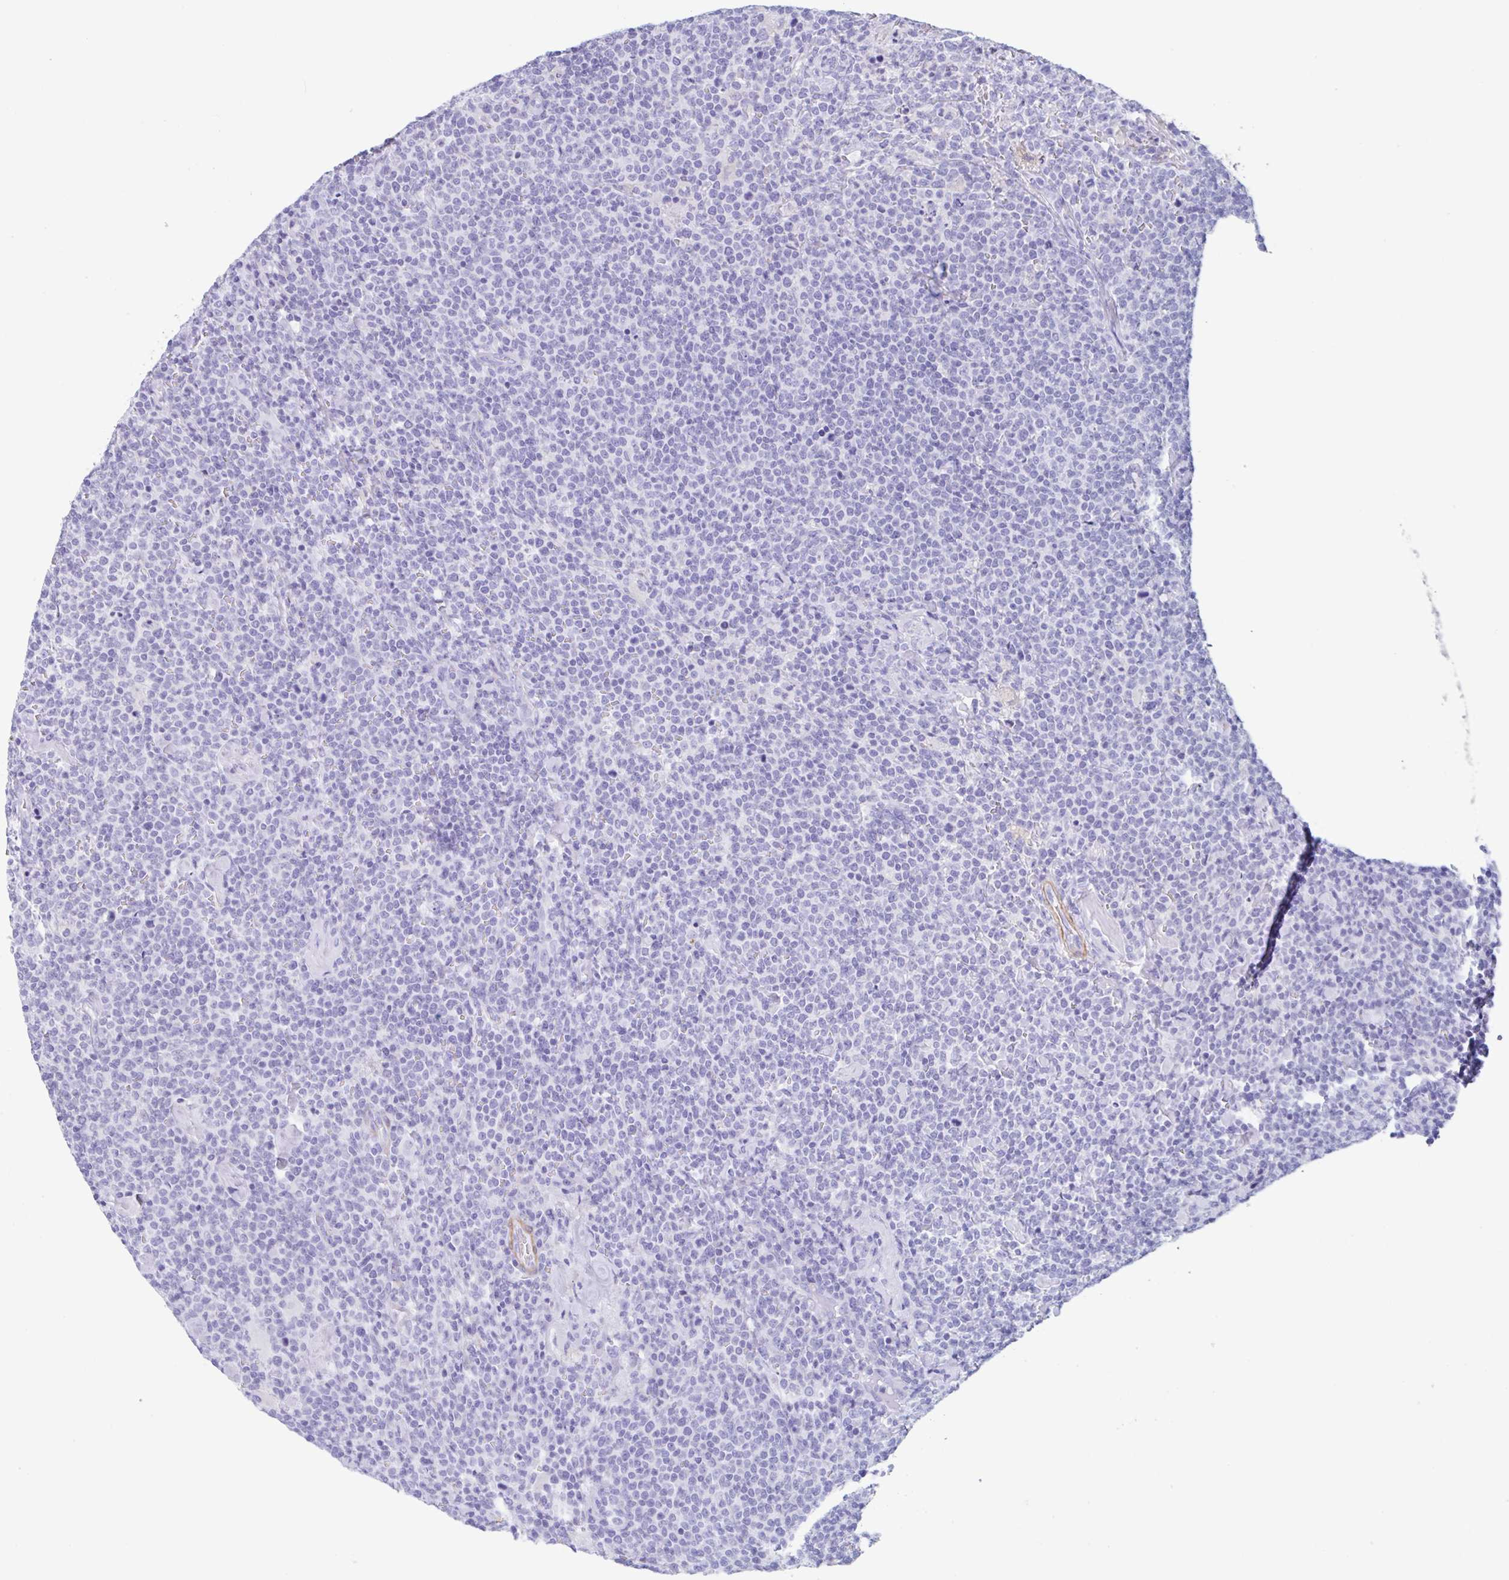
{"staining": {"intensity": "negative", "quantity": "none", "location": "none"}, "tissue": "lymphoma", "cell_type": "Tumor cells", "image_type": "cancer", "snomed": [{"axis": "morphology", "description": "Malignant lymphoma, non-Hodgkin's type, High grade"}, {"axis": "topography", "description": "Lymph node"}], "caption": "The immunohistochemistry (IHC) histopathology image has no significant expression in tumor cells of malignant lymphoma, non-Hodgkin's type (high-grade) tissue.", "gene": "TAS2R41", "patient": {"sex": "male", "age": 61}}